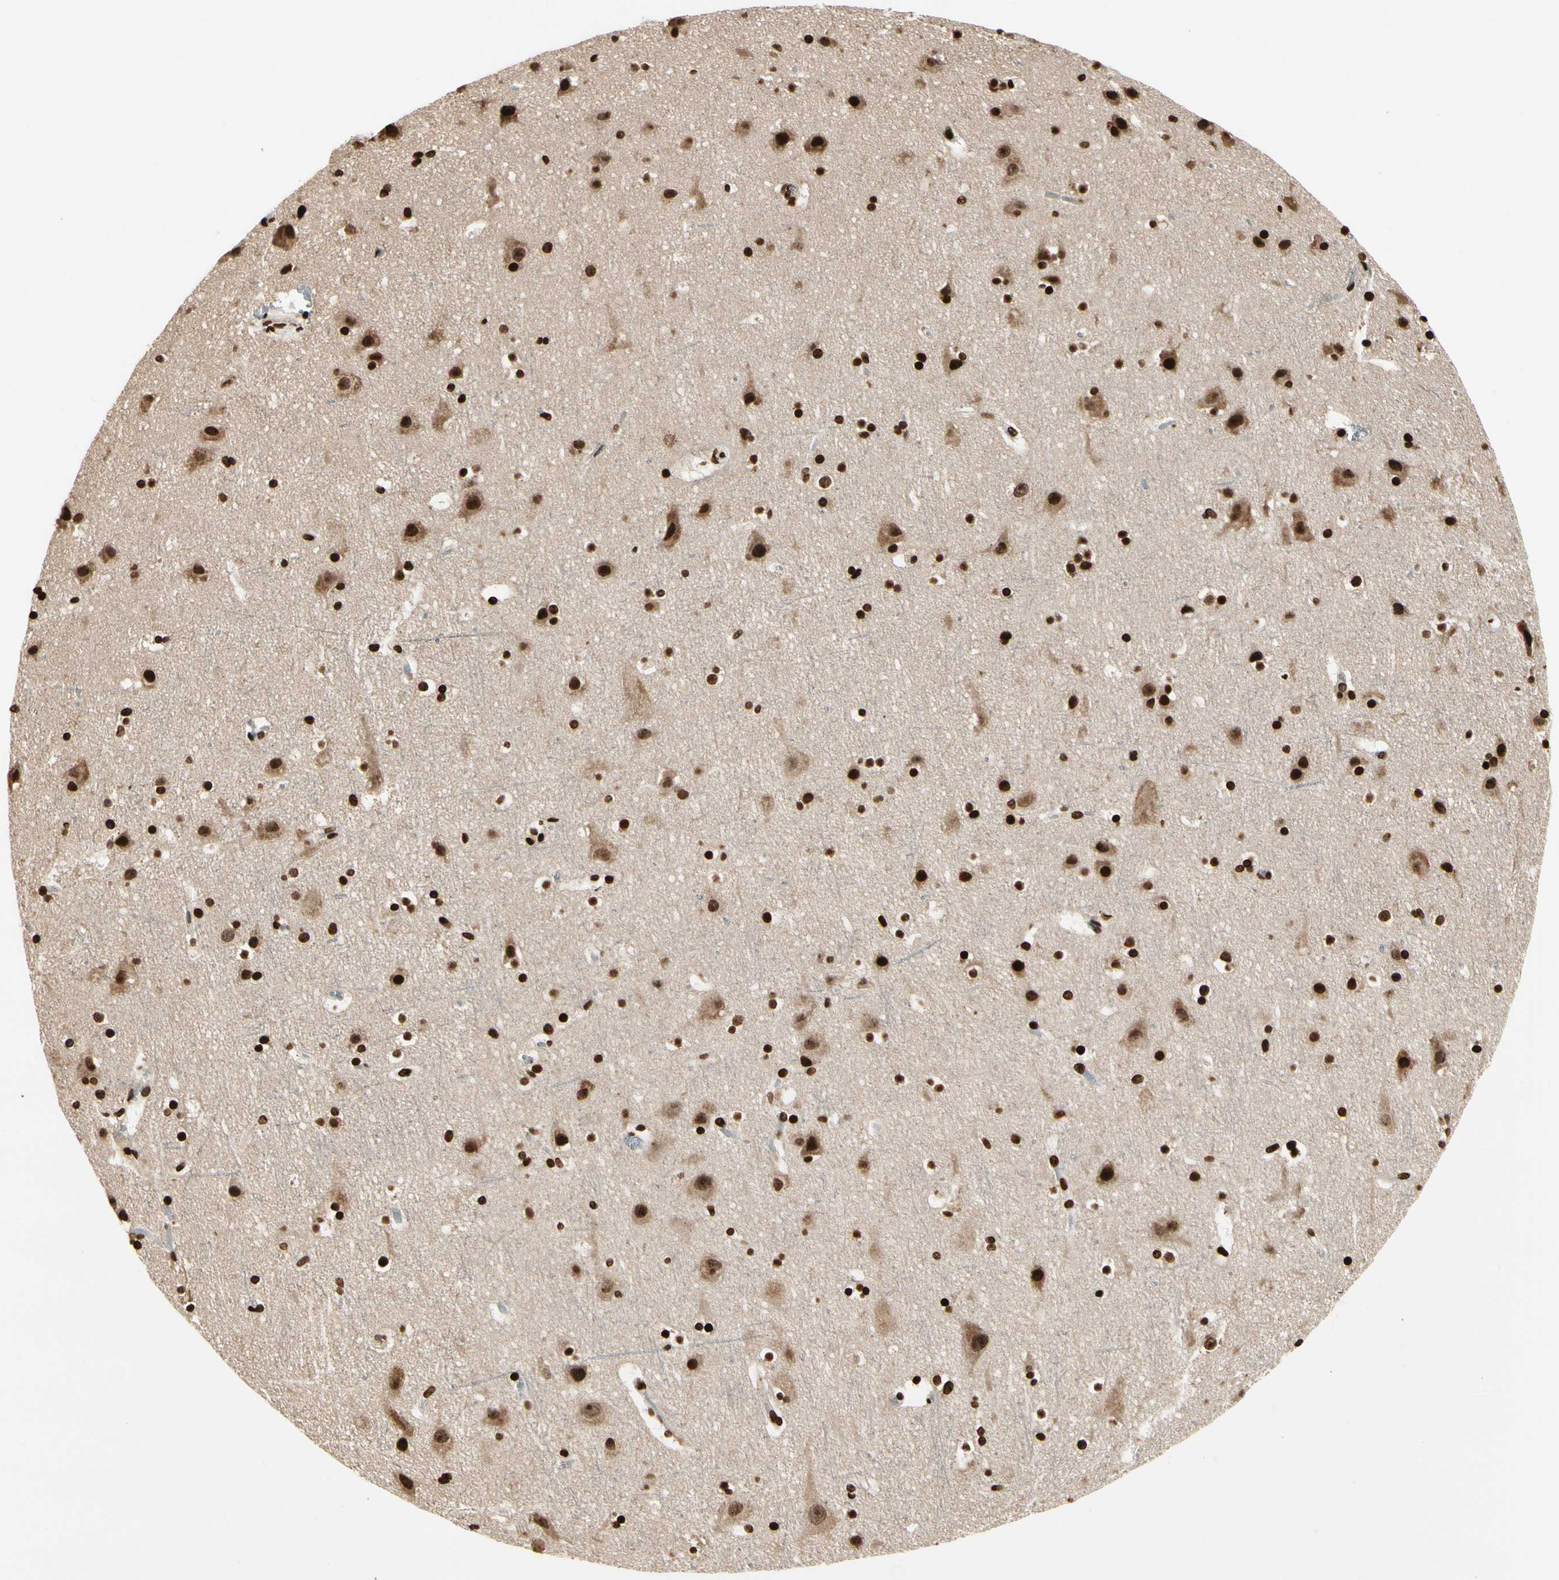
{"staining": {"intensity": "weak", "quantity": ">75%", "location": "cytoplasmic/membranous"}, "tissue": "cerebral cortex", "cell_type": "Endothelial cells", "image_type": "normal", "snomed": [{"axis": "morphology", "description": "Normal tissue, NOS"}, {"axis": "topography", "description": "Cerebral cortex"}], "caption": "Immunohistochemical staining of benign human cerebral cortex displays >75% levels of weak cytoplasmic/membranous protein positivity in approximately >75% of endothelial cells. The protein is stained brown, and the nuclei are stained in blue (DAB IHC with brightfield microscopy, high magnification).", "gene": "EVC", "patient": {"sex": "male", "age": 45}}